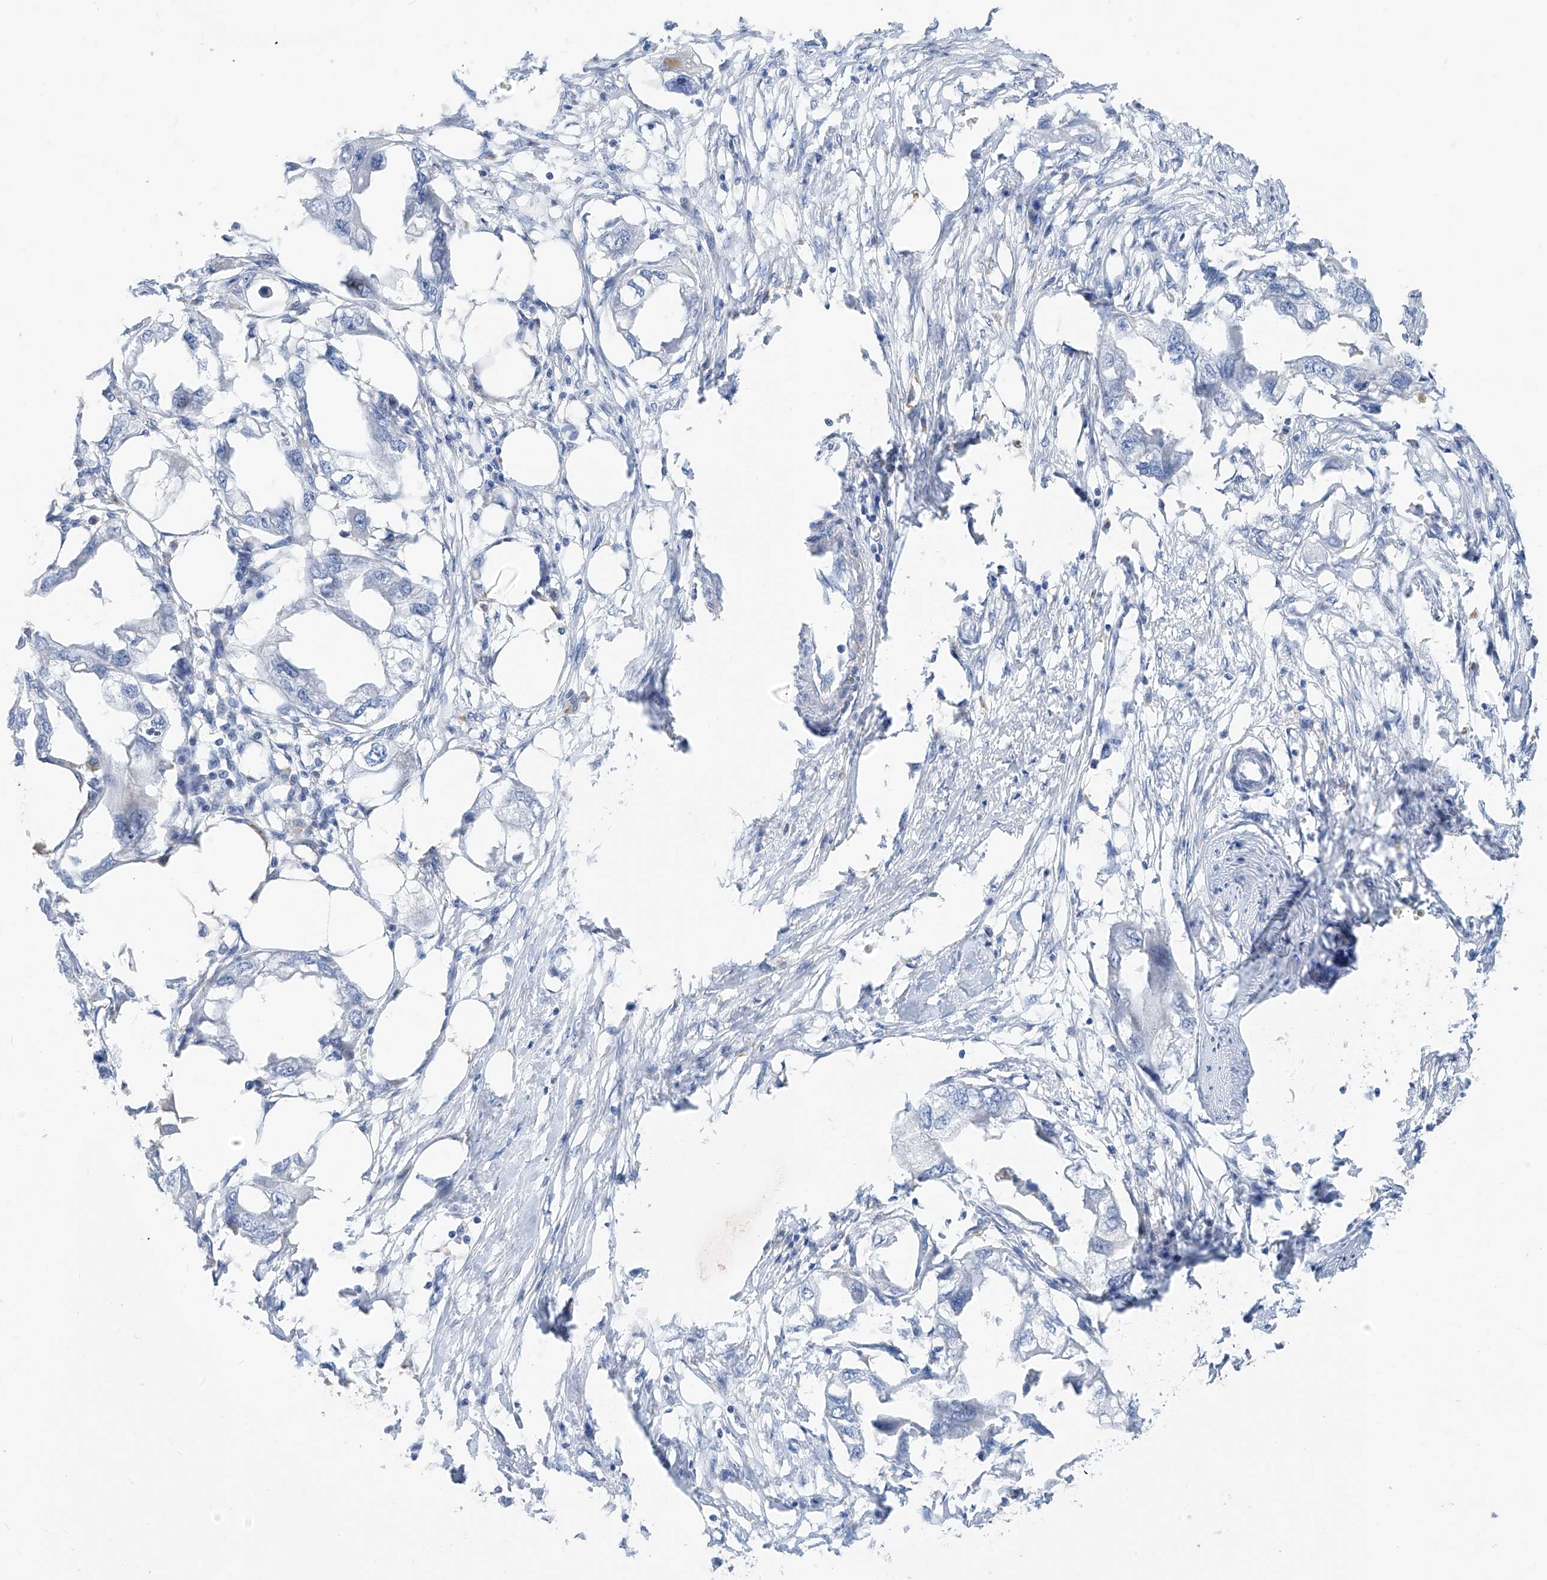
{"staining": {"intensity": "negative", "quantity": "none", "location": "none"}, "tissue": "endometrial cancer", "cell_type": "Tumor cells", "image_type": "cancer", "snomed": [{"axis": "morphology", "description": "Adenocarcinoma, NOS"}, {"axis": "morphology", "description": "Adenocarcinoma, metastatic, NOS"}, {"axis": "topography", "description": "Adipose tissue"}, {"axis": "topography", "description": "Endometrium"}], "caption": "Image shows no significant protein staining in tumor cells of endometrial metastatic adenocarcinoma.", "gene": "GLMP", "patient": {"sex": "female", "age": 67}}